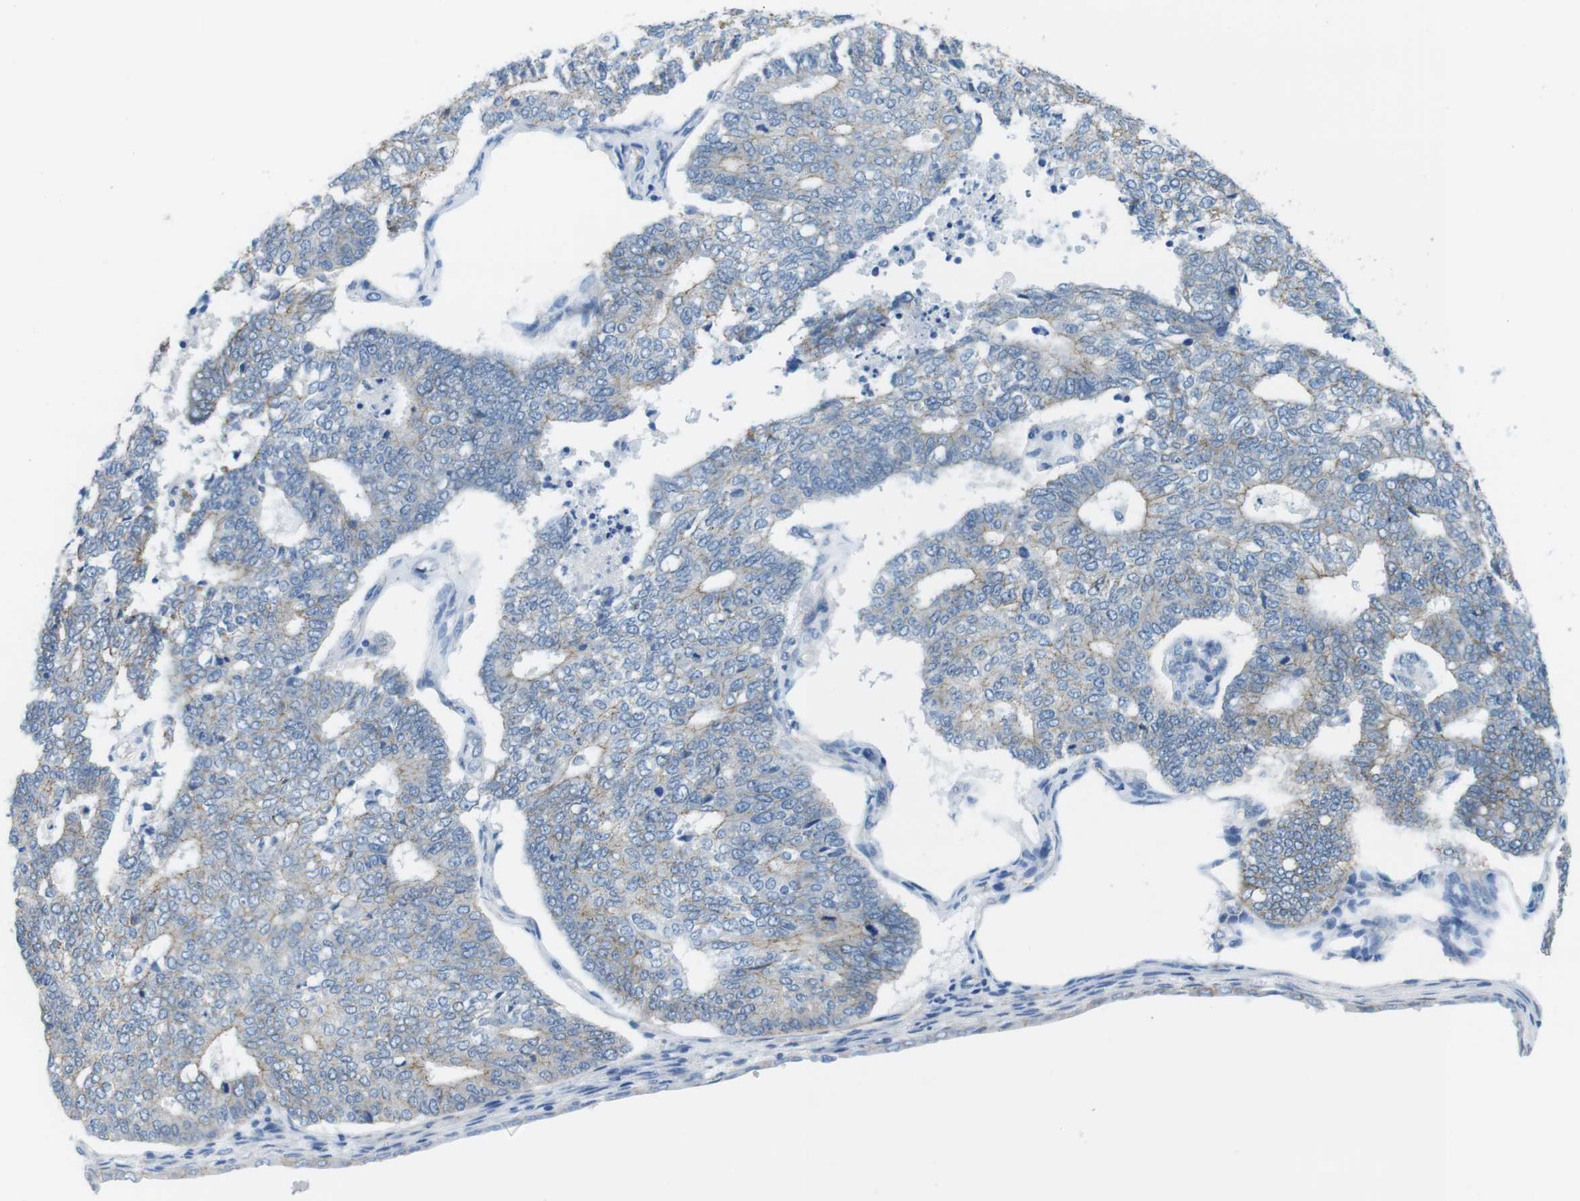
{"staining": {"intensity": "weak", "quantity": "25%-75%", "location": "cytoplasmic/membranous"}, "tissue": "endometrial cancer", "cell_type": "Tumor cells", "image_type": "cancer", "snomed": [{"axis": "morphology", "description": "Adenocarcinoma, NOS"}, {"axis": "topography", "description": "Endometrium"}], "caption": "High-power microscopy captured an immunohistochemistry histopathology image of adenocarcinoma (endometrial), revealing weak cytoplasmic/membranous positivity in approximately 25%-75% of tumor cells.", "gene": "SLC6A6", "patient": {"sex": "female", "age": 70}}